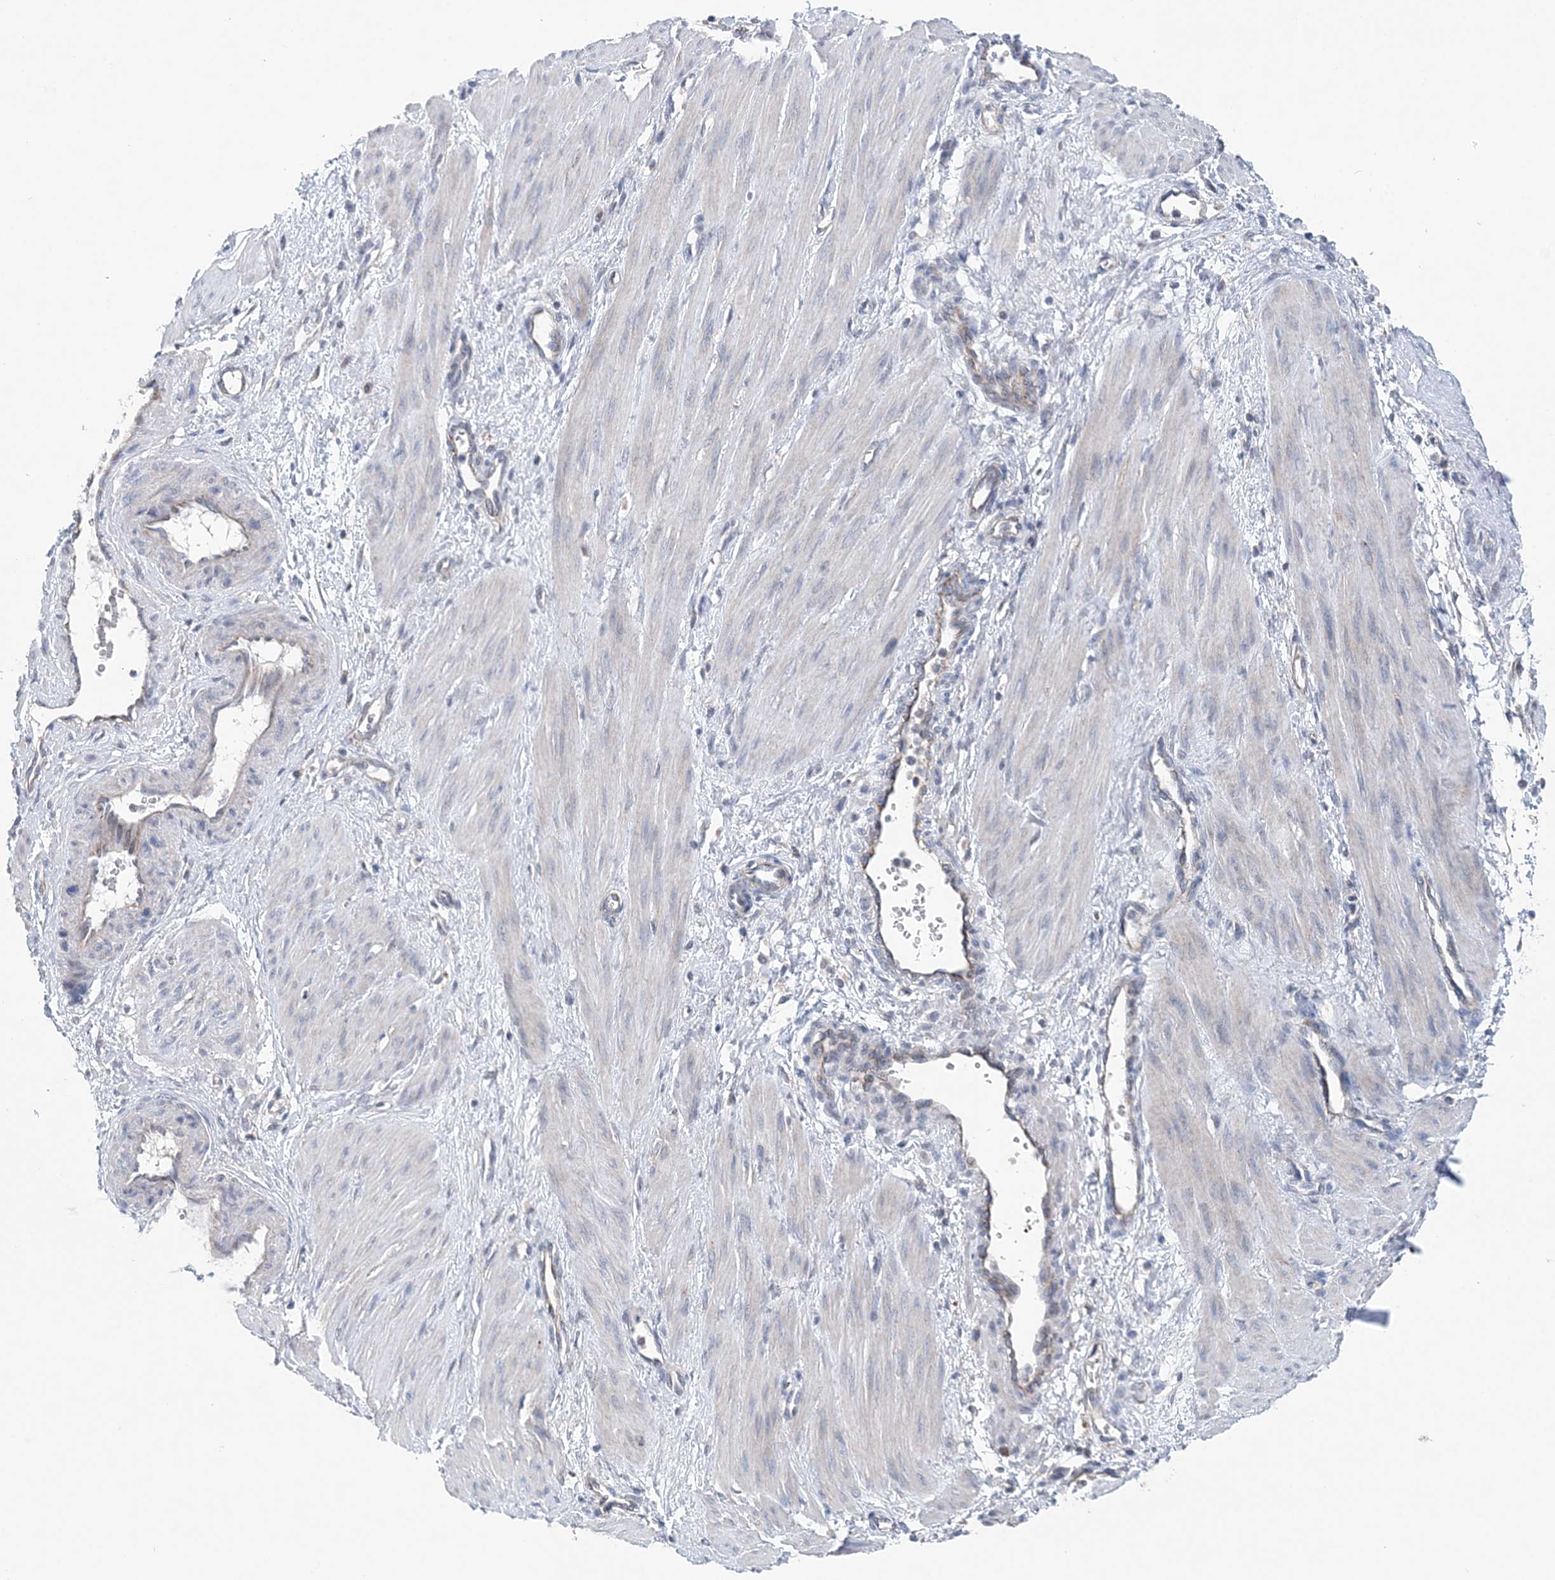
{"staining": {"intensity": "negative", "quantity": "none", "location": "none"}, "tissue": "smooth muscle", "cell_type": "Smooth muscle cells", "image_type": "normal", "snomed": [{"axis": "morphology", "description": "Normal tissue, NOS"}, {"axis": "topography", "description": "Endometrium"}], "caption": "Immunohistochemistry (IHC) histopathology image of unremarkable smooth muscle stained for a protein (brown), which demonstrates no positivity in smooth muscle cells.", "gene": "COPE", "patient": {"sex": "female", "age": 33}}